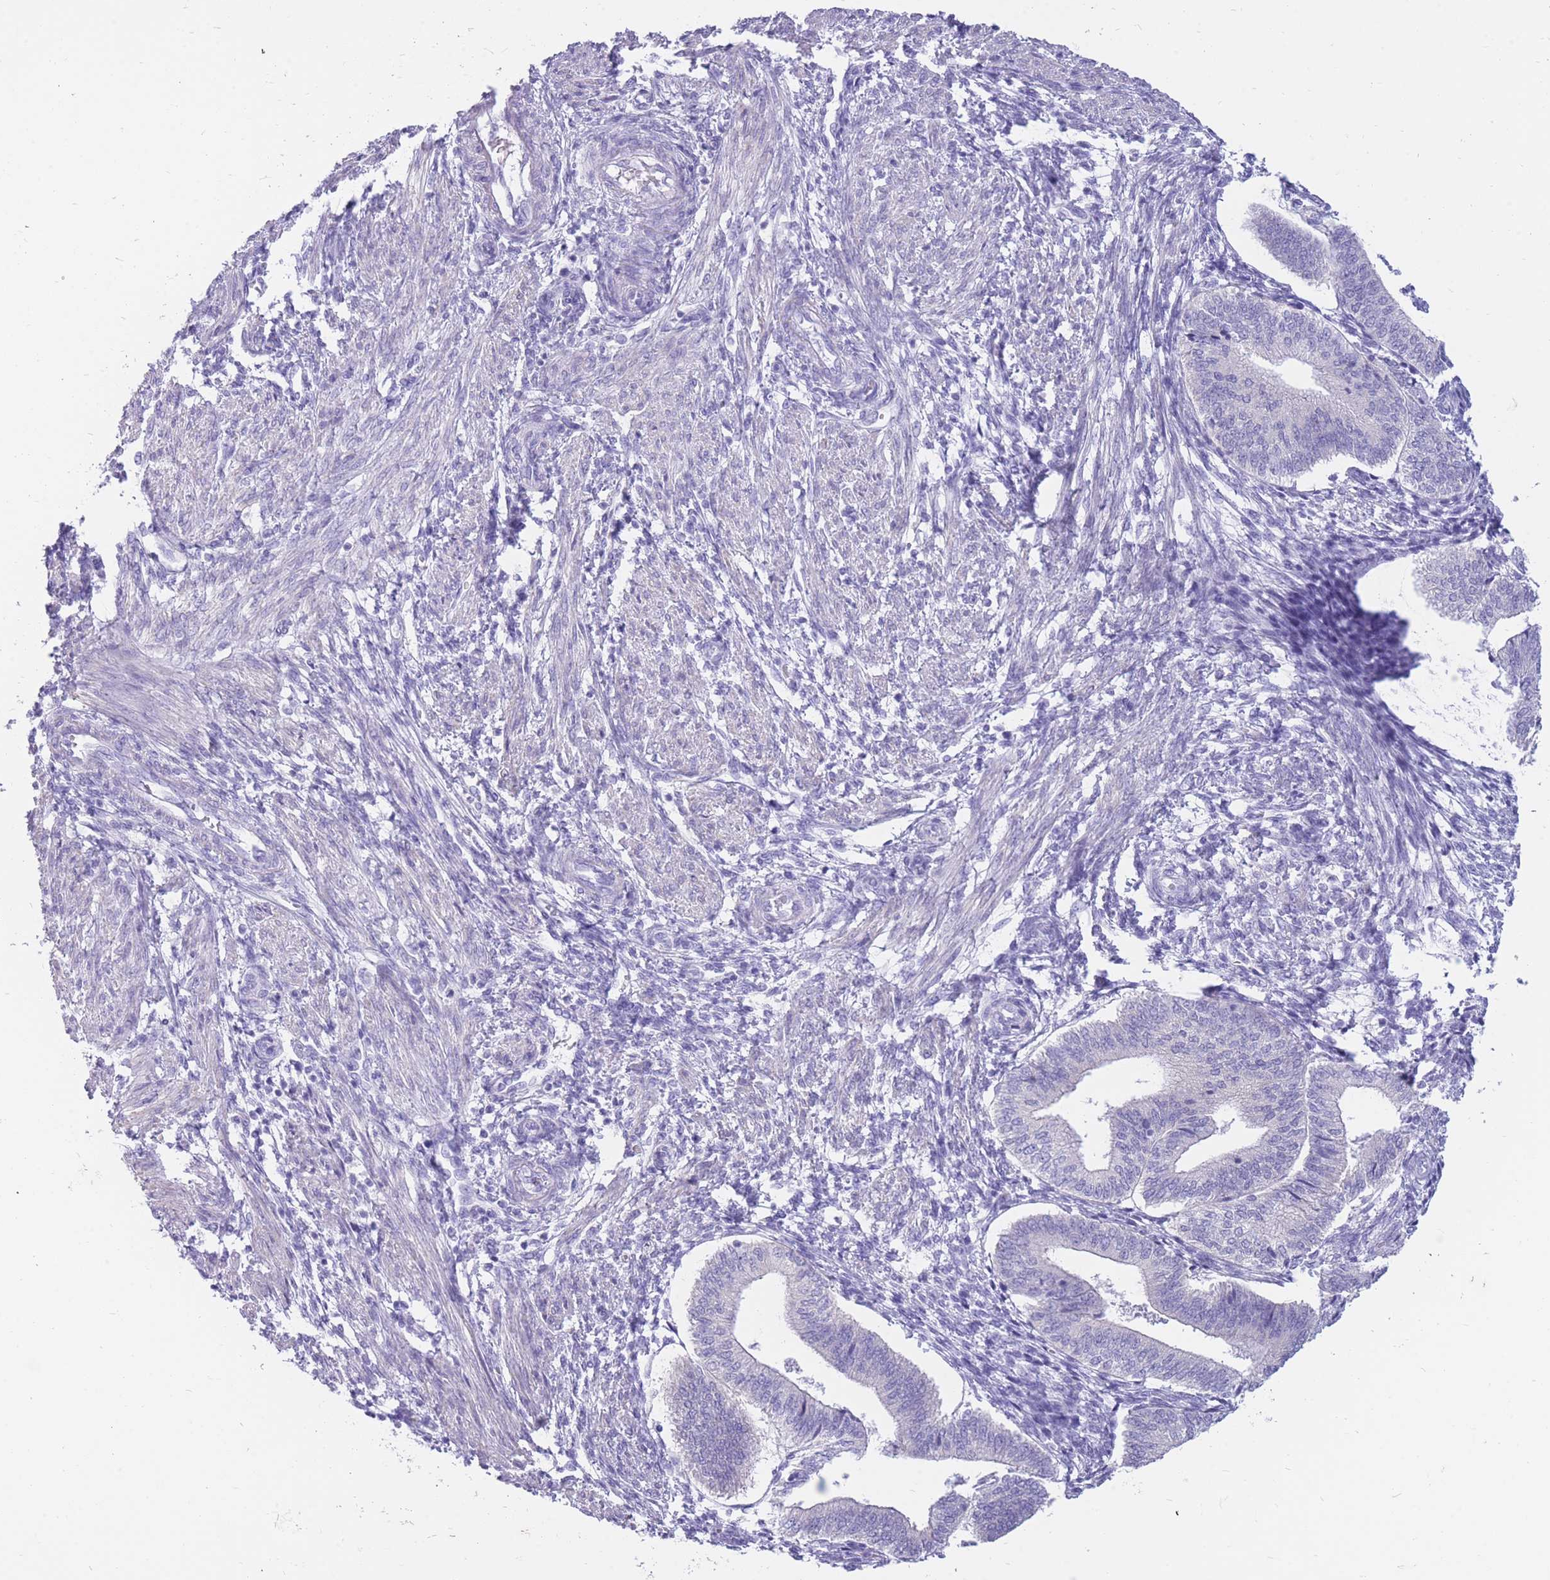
{"staining": {"intensity": "negative", "quantity": "none", "location": "none"}, "tissue": "endometrium", "cell_type": "Cells in endometrial stroma", "image_type": "normal", "snomed": [{"axis": "morphology", "description": "Normal tissue, NOS"}, {"axis": "topography", "description": "Endometrium"}], "caption": "An immunohistochemistry (IHC) micrograph of normal endometrium is shown. There is no staining in cells in endometrial stroma of endometrium. (Brightfield microscopy of DAB IHC at high magnification).", "gene": "CYP21A2", "patient": {"sex": "female", "age": 34}}